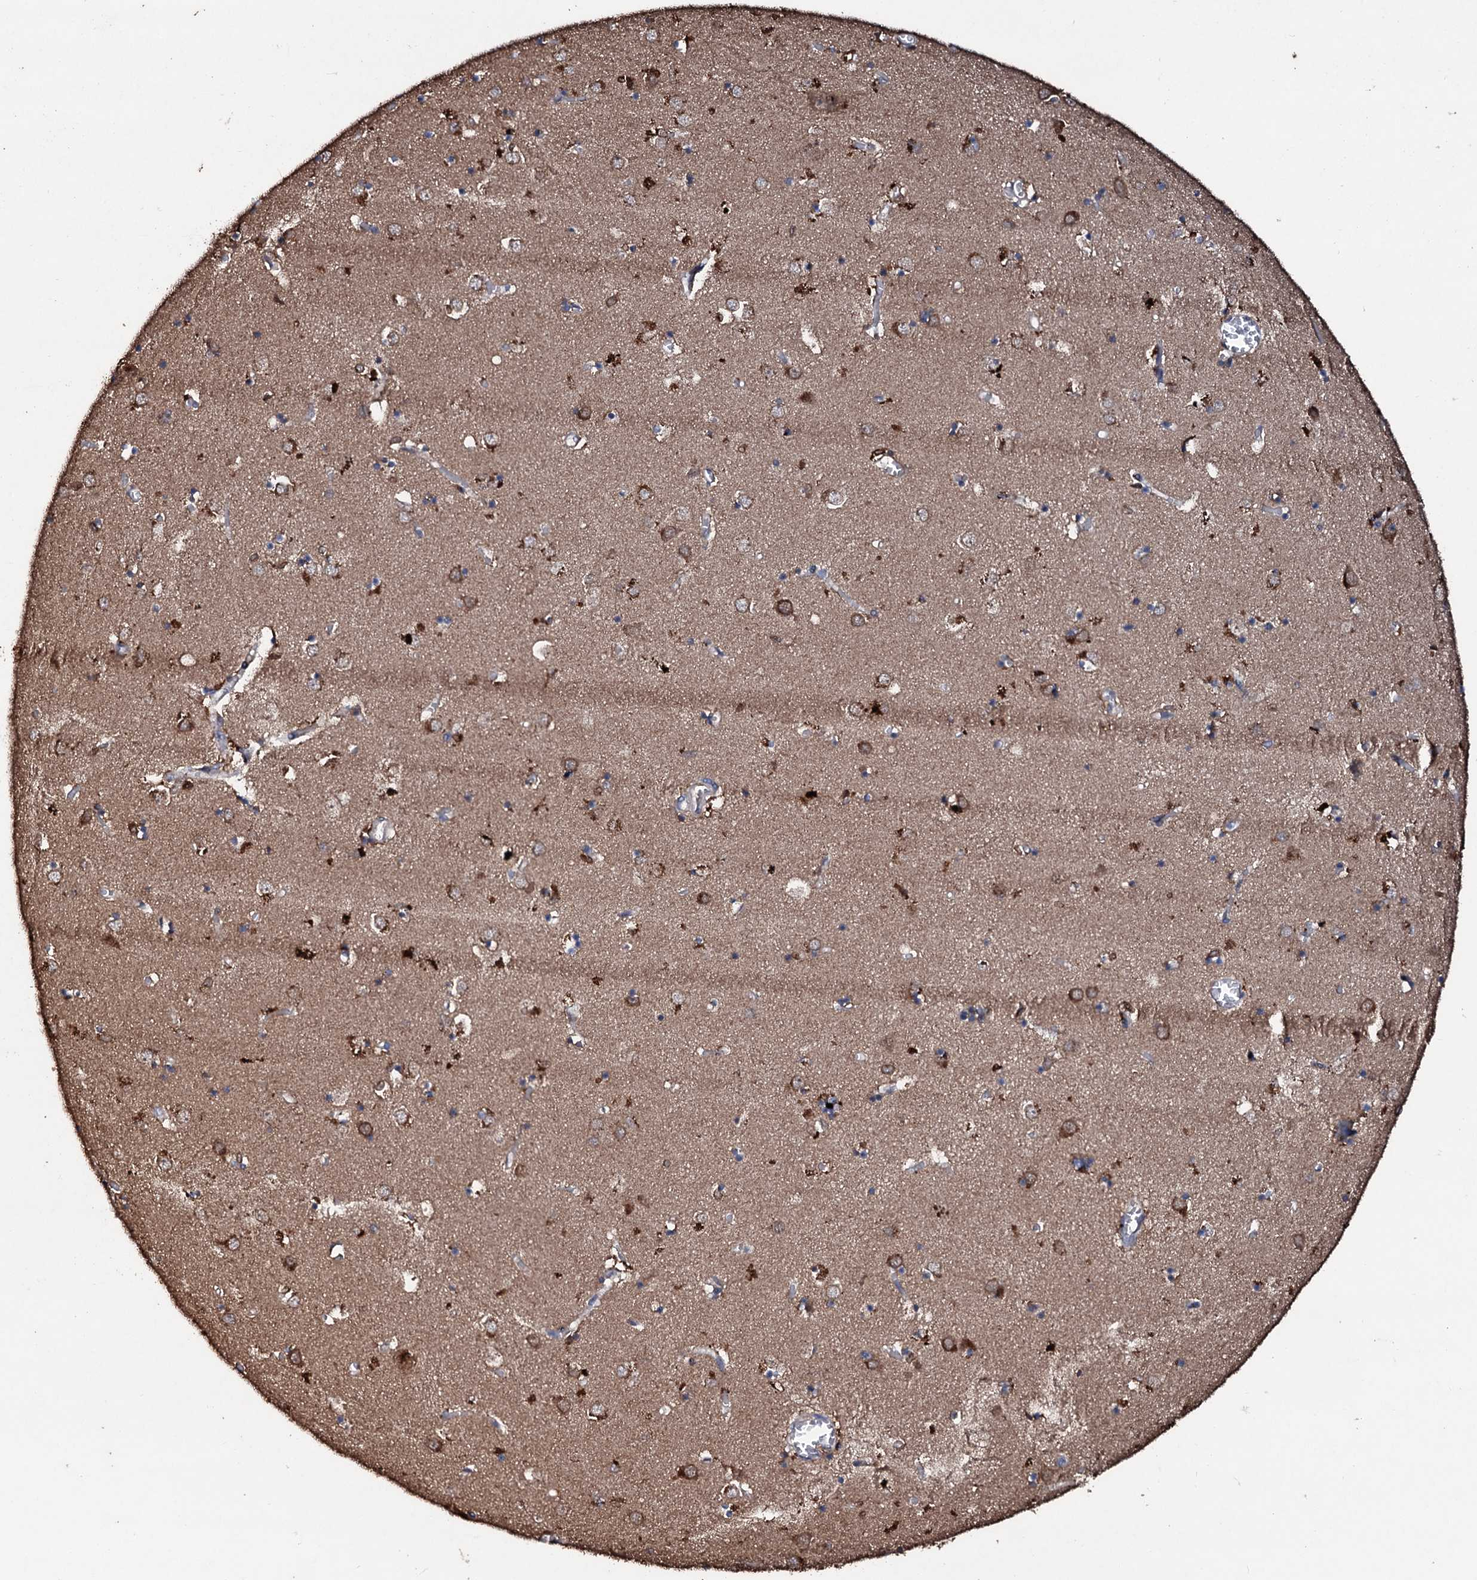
{"staining": {"intensity": "moderate", "quantity": "<25%", "location": "cytoplasmic/membranous"}, "tissue": "caudate", "cell_type": "Glial cells", "image_type": "normal", "snomed": [{"axis": "morphology", "description": "Normal tissue, NOS"}, {"axis": "topography", "description": "Lateral ventricle wall"}], "caption": "DAB immunohistochemical staining of normal human caudate exhibits moderate cytoplasmic/membranous protein positivity in approximately <25% of glial cells. Immunohistochemistry (ihc) stains the protein in brown and the nuclei are stained blue.", "gene": "SDHAF2", "patient": {"sex": "male", "age": 70}}